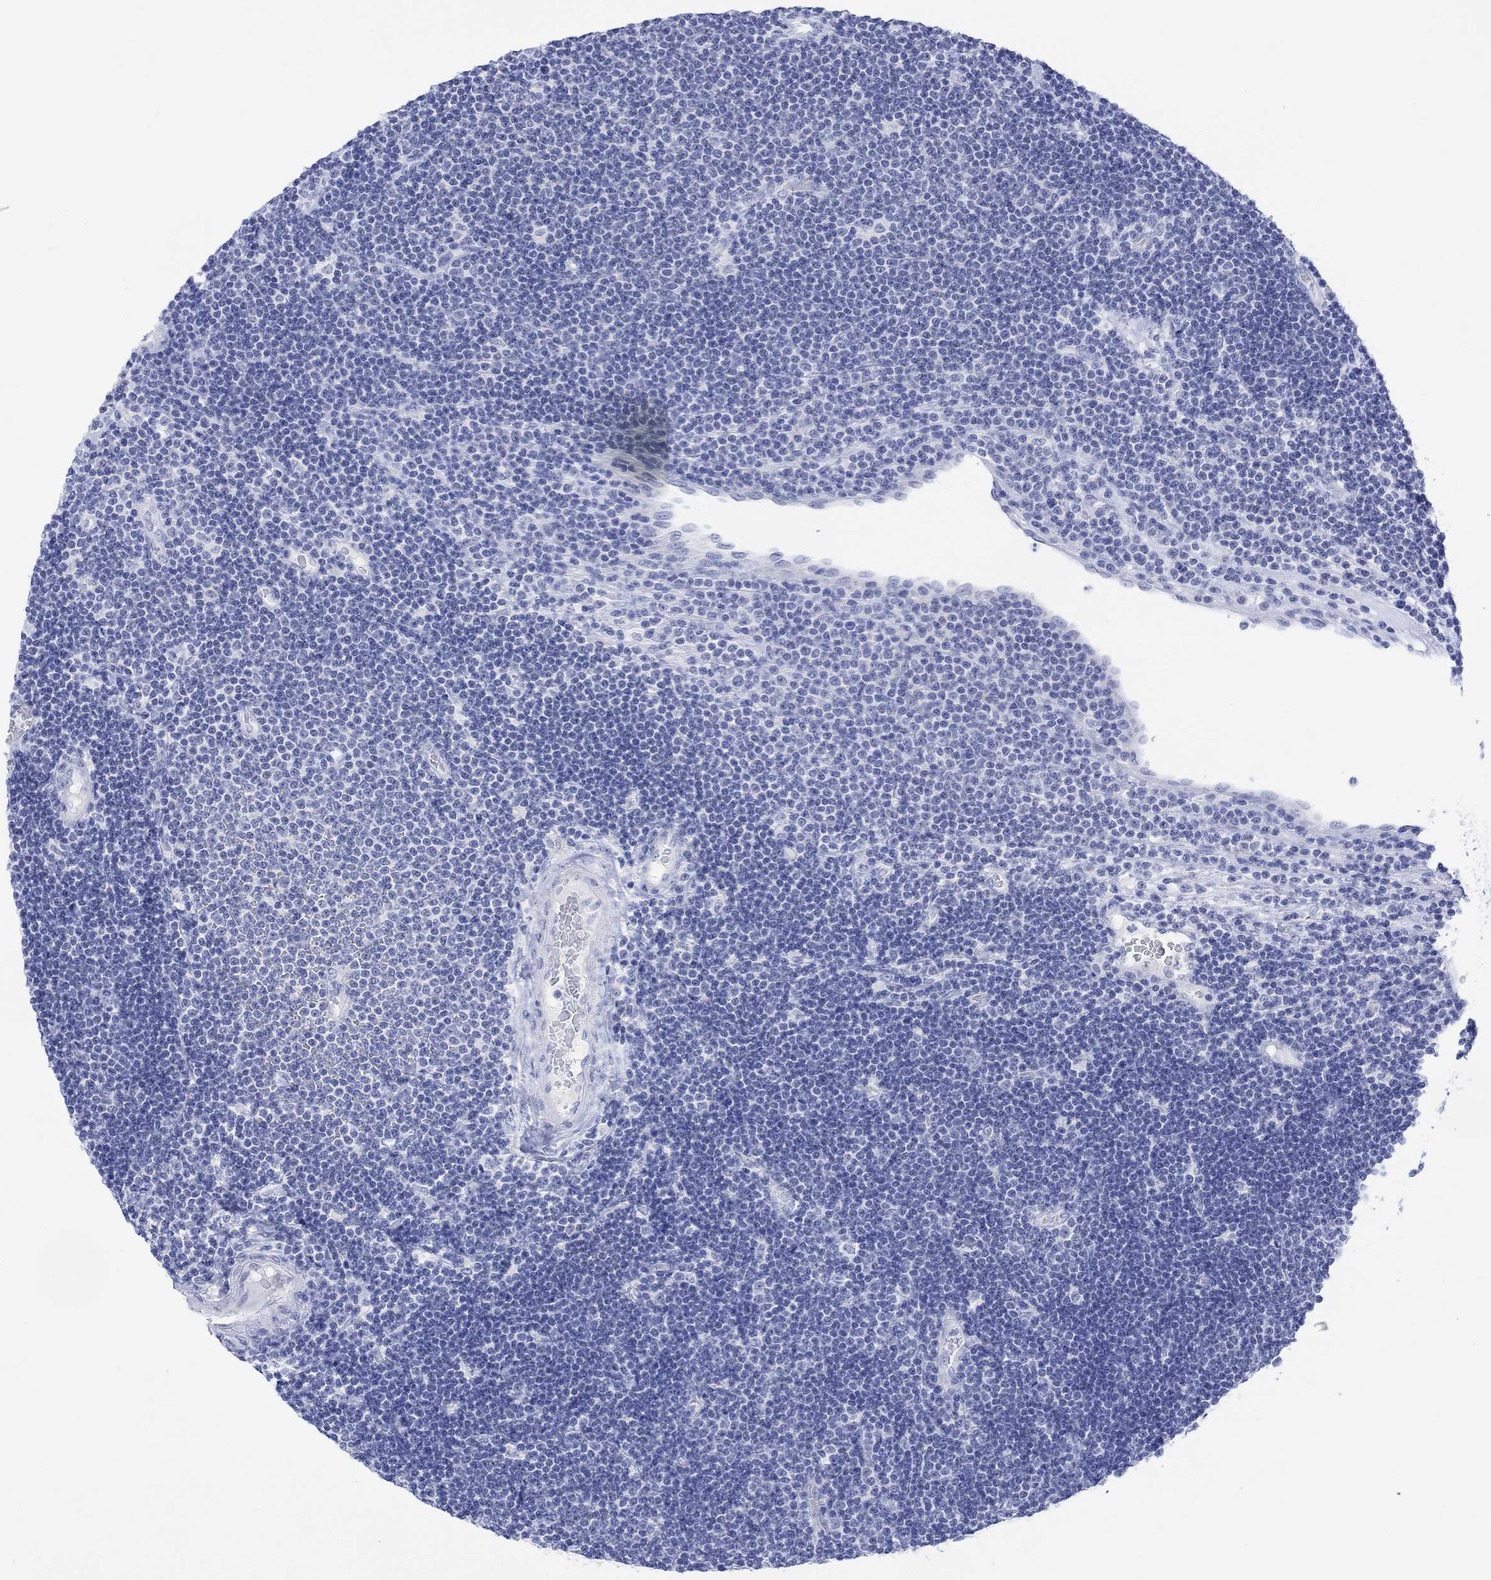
{"staining": {"intensity": "negative", "quantity": "none", "location": "none"}, "tissue": "lymphoma", "cell_type": "Tumor cells", "image_type": "cancer", "snomed": [{"axis": "morphology", "description": "Malignant lymphoma, non-Hodgkin's type, Low grade"}, {"axis": "topography", "description": "Brain"}], "caption": "The histopathology image demonstrates no significant staining in tumor cells of lymphoma. (IHC, brightfield microscopy, high magnification).", "gene": "CALCA", "patient": {"sex": "female", "age": 66}}